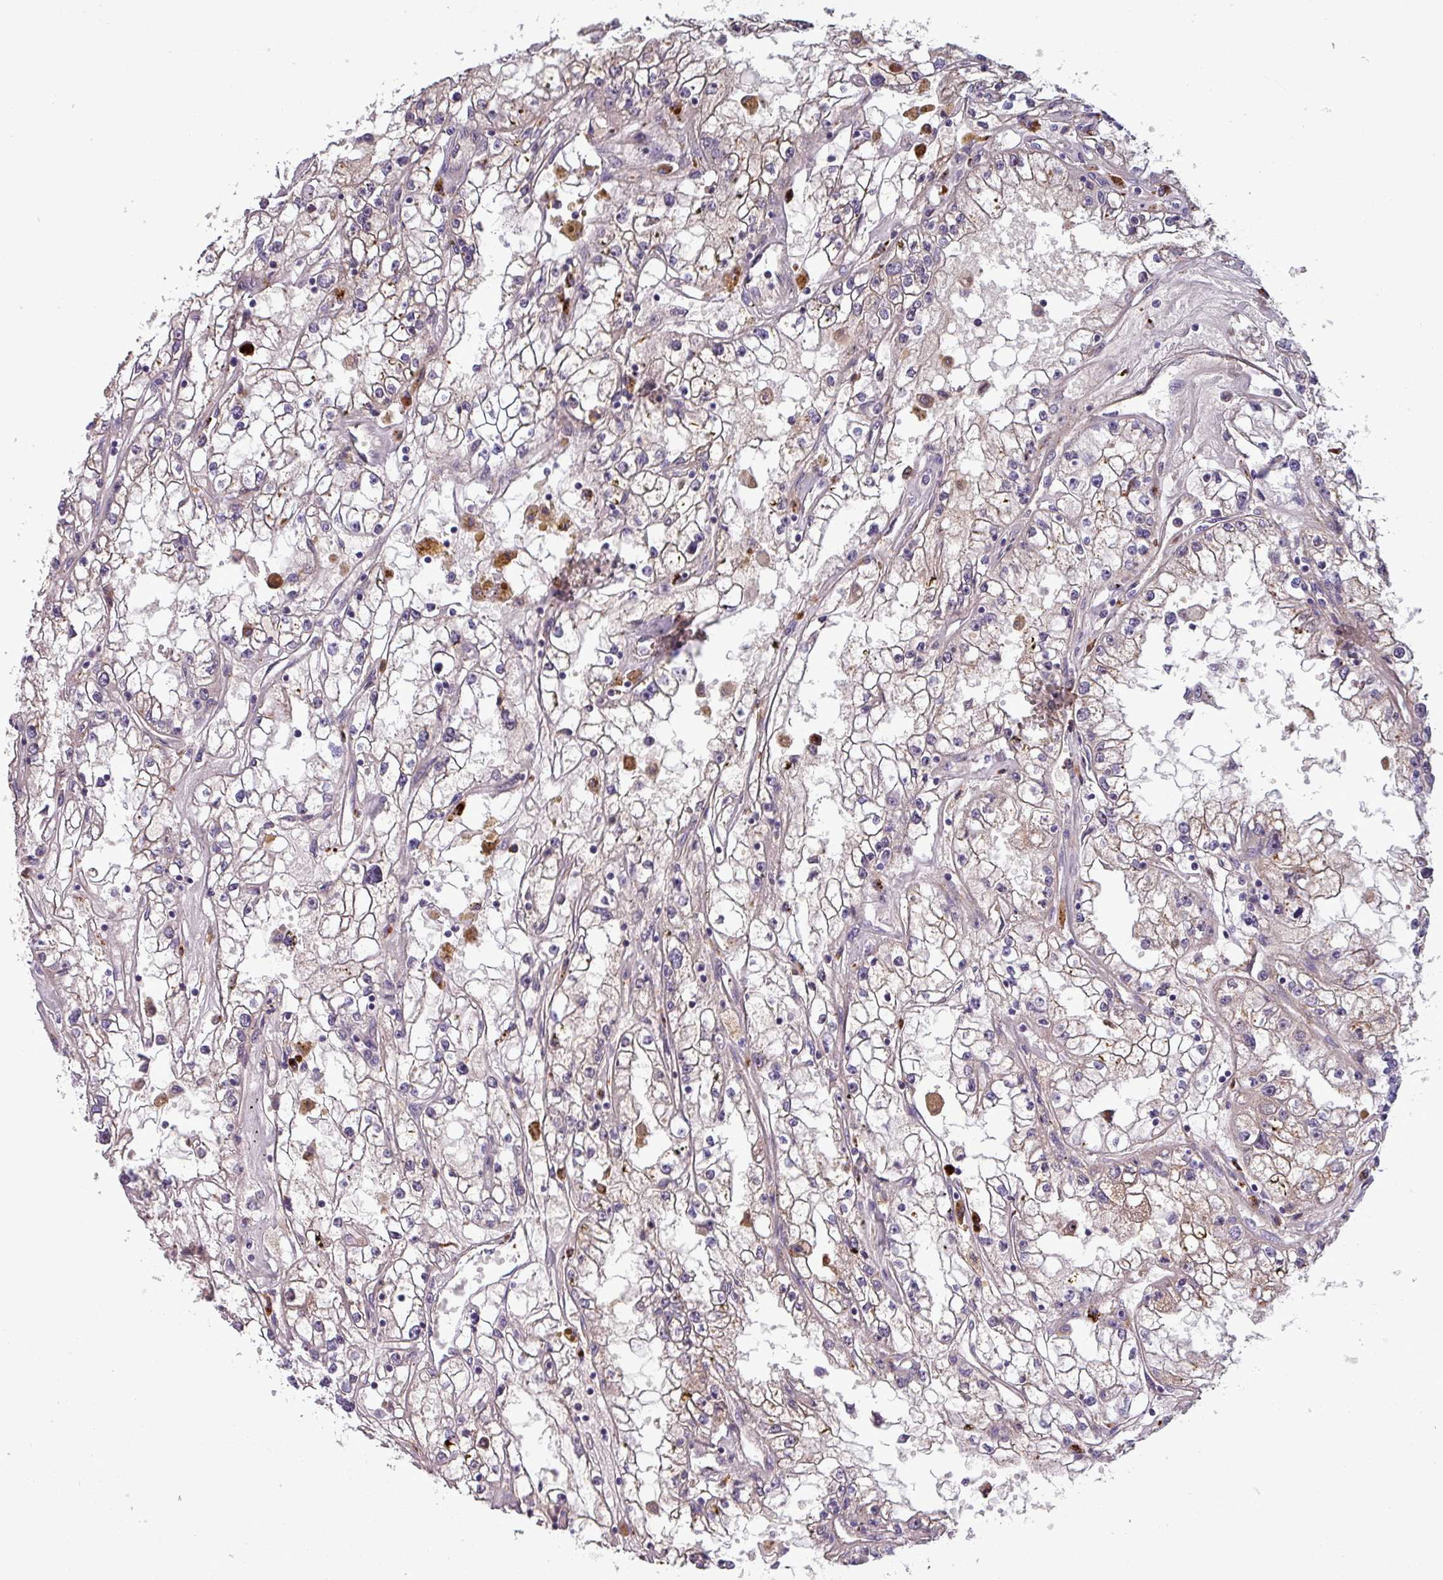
{"staining": {"intensity": "weak", "quantity": "25%-75%", "location": "cytoplasmic/membranous"}, "tissue": "renal cancer", "cell_type": "Tumor cells", "image_type": "cancer", "snomed": [{"axis": "morphology", "description": "Adenocarcinoma, NOS"}, {"axis": "topography", "description": "Kidney"}], "caption": "This is a histology image of immunohistochemistry (IHC) staining of renal cancer (adenocarcinoma), which shows weak staining in the cytoplasmic/membranous of tumor cells.", "gene": "PUS1", "patient": {"sex": "male", "age": 56}}